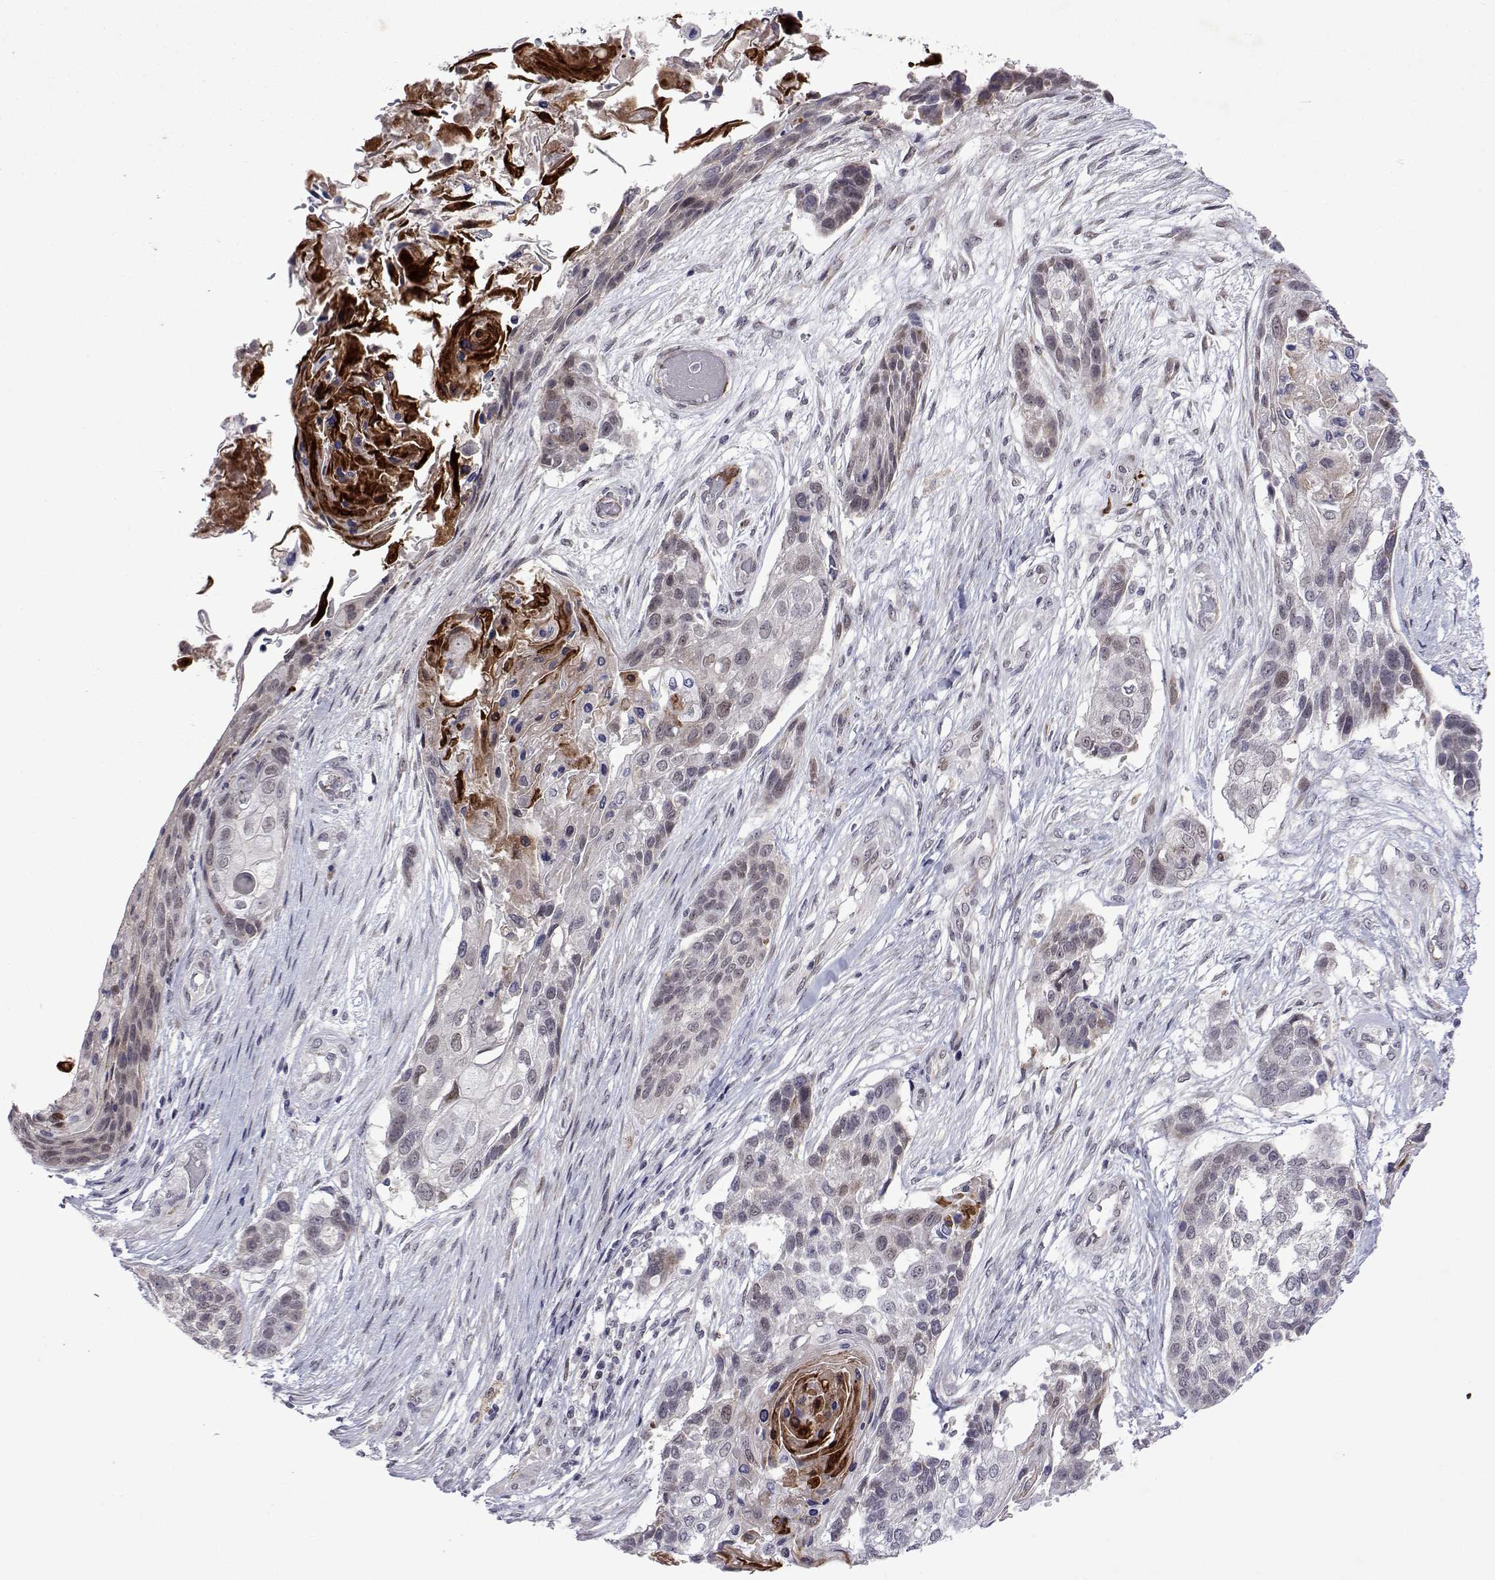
{"staining": {"intensity": "strong", "quantity": "<25%", "location": "cytoplasmic/membranous,nuclear"}, "tissue": "lung cancer", "cell_type": "Tumor cells", "image_type": "cancer", "snomed": [{"axis": "morphology", "description": "Squamous cell carcinoma, NOS"}, {"axis": "topography", "description": "Lung"}], "caption": "Tumor cells display medium levels of strong cytoplasmic/membranous and nuclear staining in about <25% of cells in squamous cell carcinoma (lung).", "gene": "EFCAB3", "patient": {"sex": "male", "age": 69}}